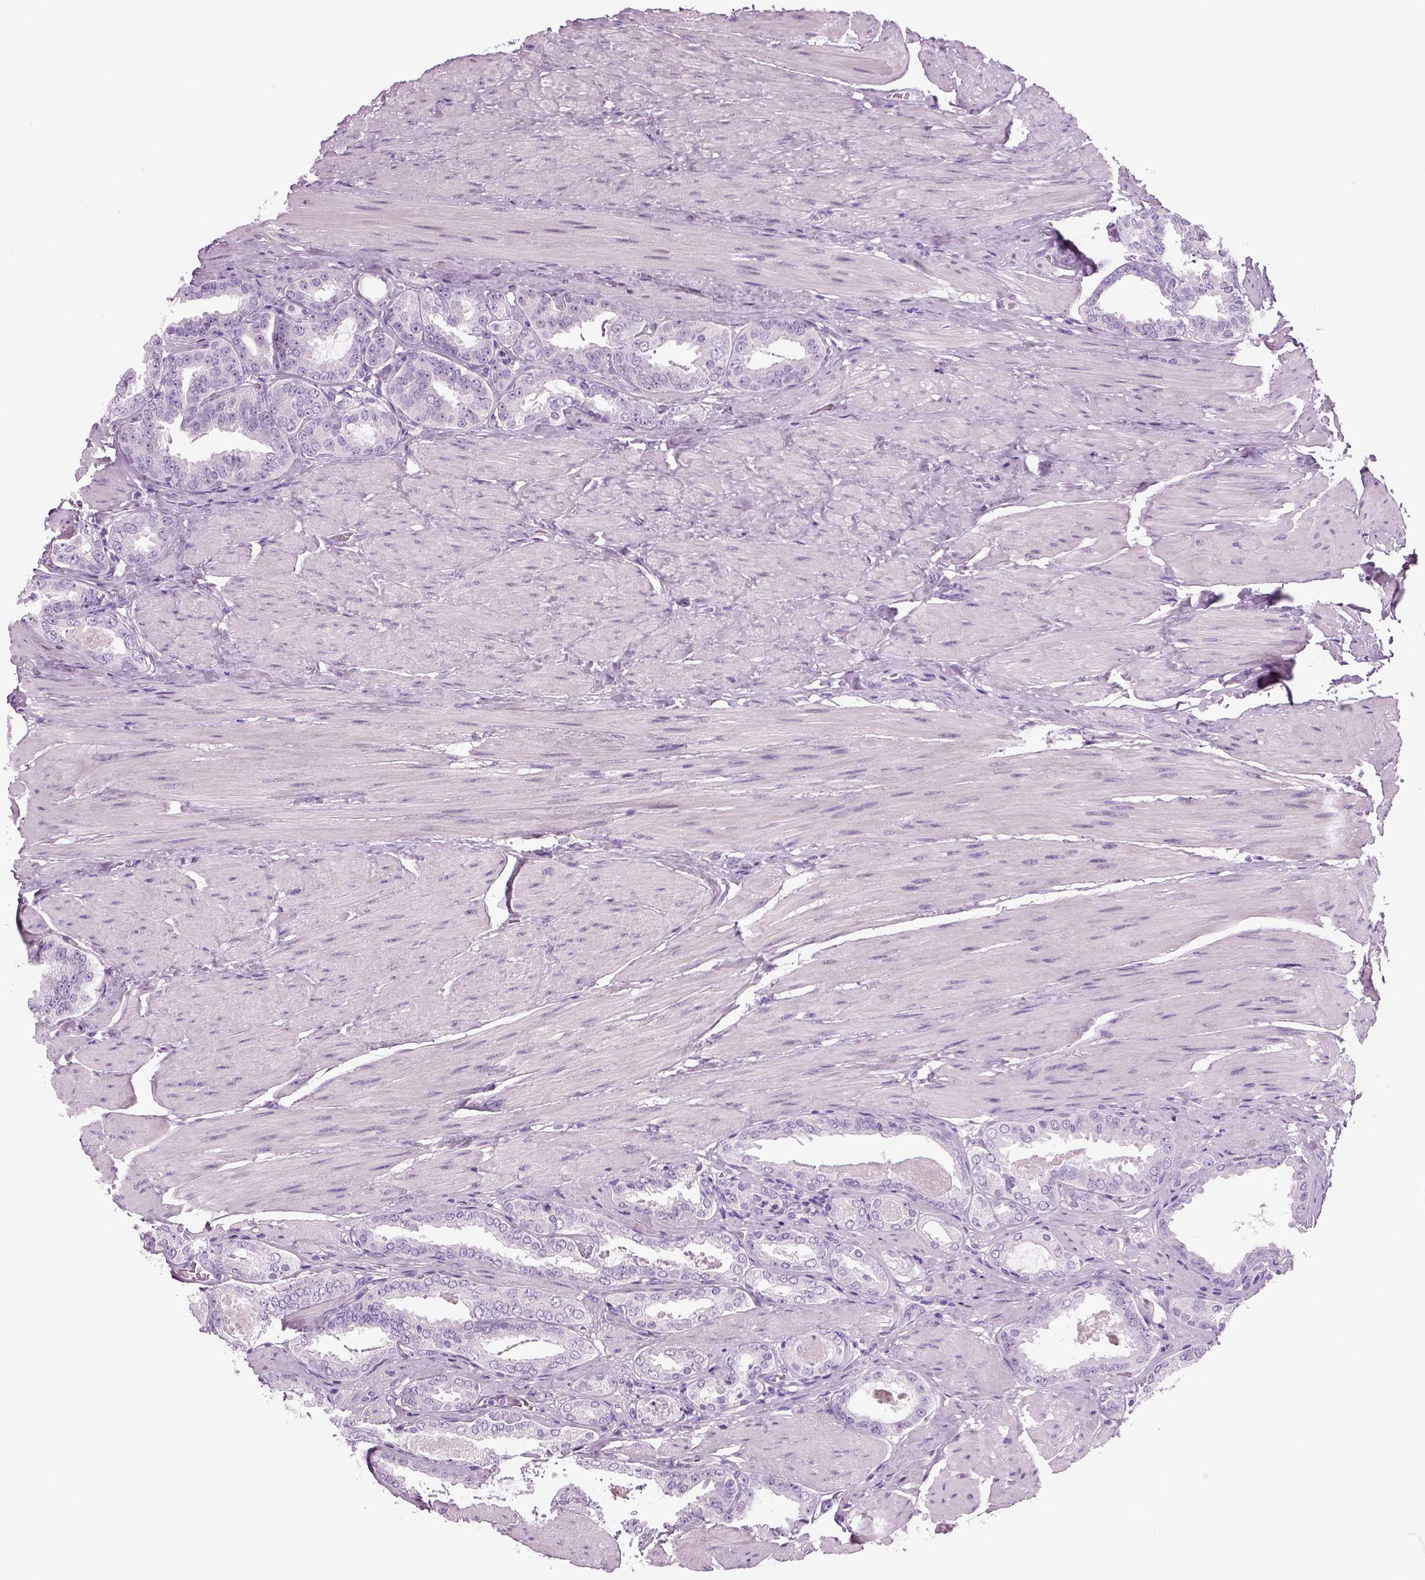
{"staining": {"intensity": "negative", "quantity": "none", "location": "none"}, "tissue": "prostate cancer", "cell_type": "Tumor cells", "image_type": "cancer", "snomed": [{"axis": "morphology", "description": "Adenocarcinoma, High grade"}, {"axis": "topography", "description": "Prostate"}], "caption": "DAB immunohistochemical staining of prostate high-grade adenocarcinoma exhibits no significant expression in tumor cells.", "gene": "SPATA31E1", "patient": {"sex": "male", "age": 63}}